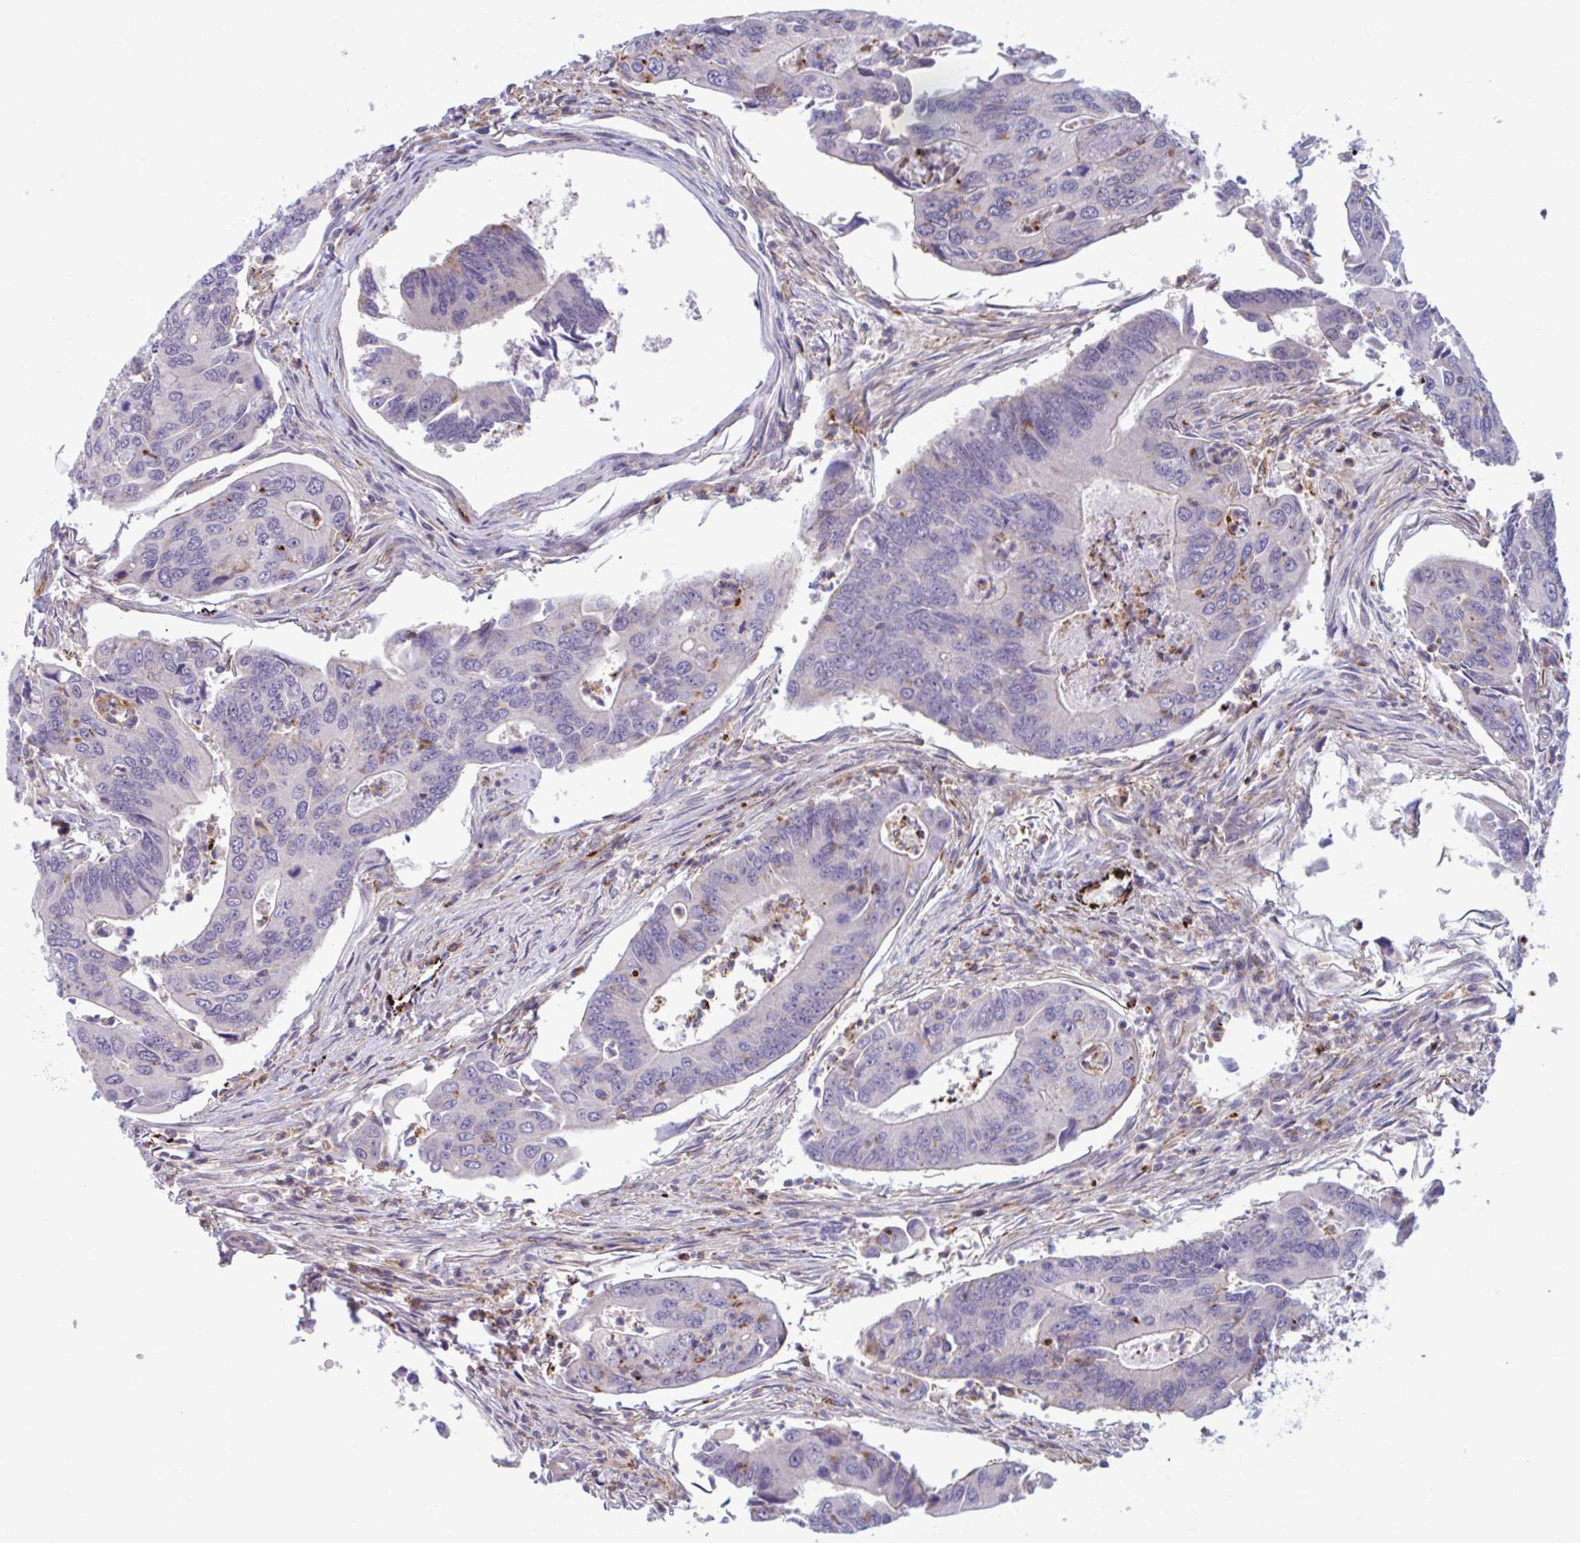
{"staining": {"intensity": "negative", "quantity": "none", "location": "none"}, "tissue": "colorectal cancer", "cell_type": "Tumor cells", "image_type": "cancer", "snomed": [{"axis": "morphology", "description": "Adenocarcinoma, NOS"}, {"axis": "topography", "description": "Colon"}], "caption": "Tumor cells show no significant staining in colorectal cancer. (Brightfield microscopy of DAB (3,3'-diaminobenzidine) immunohistochemistry (IHC) at high magnification).", "gene": "ADAT3", "patient": {"sex": "female", "age": 67}}